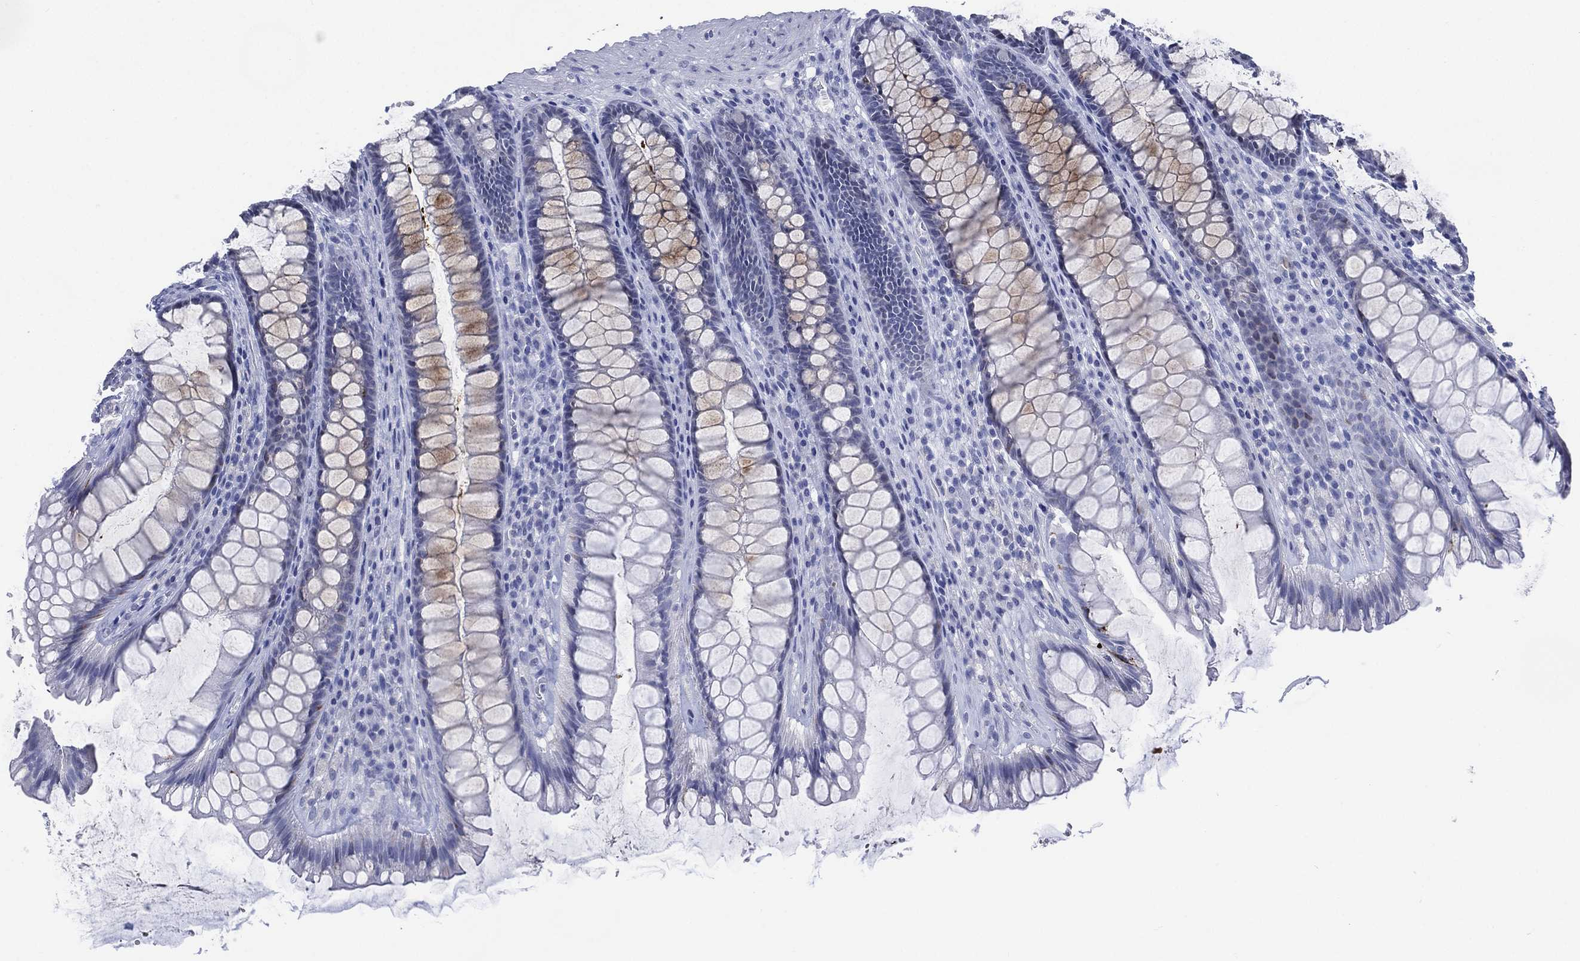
{"staining": {"intensity": "moderate", "quantity": "<25%", "location": "cytoplasmic/membranous"}, "tissue": "rectum", "cell_type": "Glandular cells", "image_type": "normal", "snomed": [{"axis": "morphology", "description": "Normal tissue, NOS"}, {"axis": "topography", "description": "Rectum"}], "caption": "This is a micrograph of immunohistochemistry staining of benign rectum, which shows moderate staining in the cytoplasmic/membranous of glandular cells.", "gene": "TMEM247", "patient": {"sex": "male", "age": 72}}